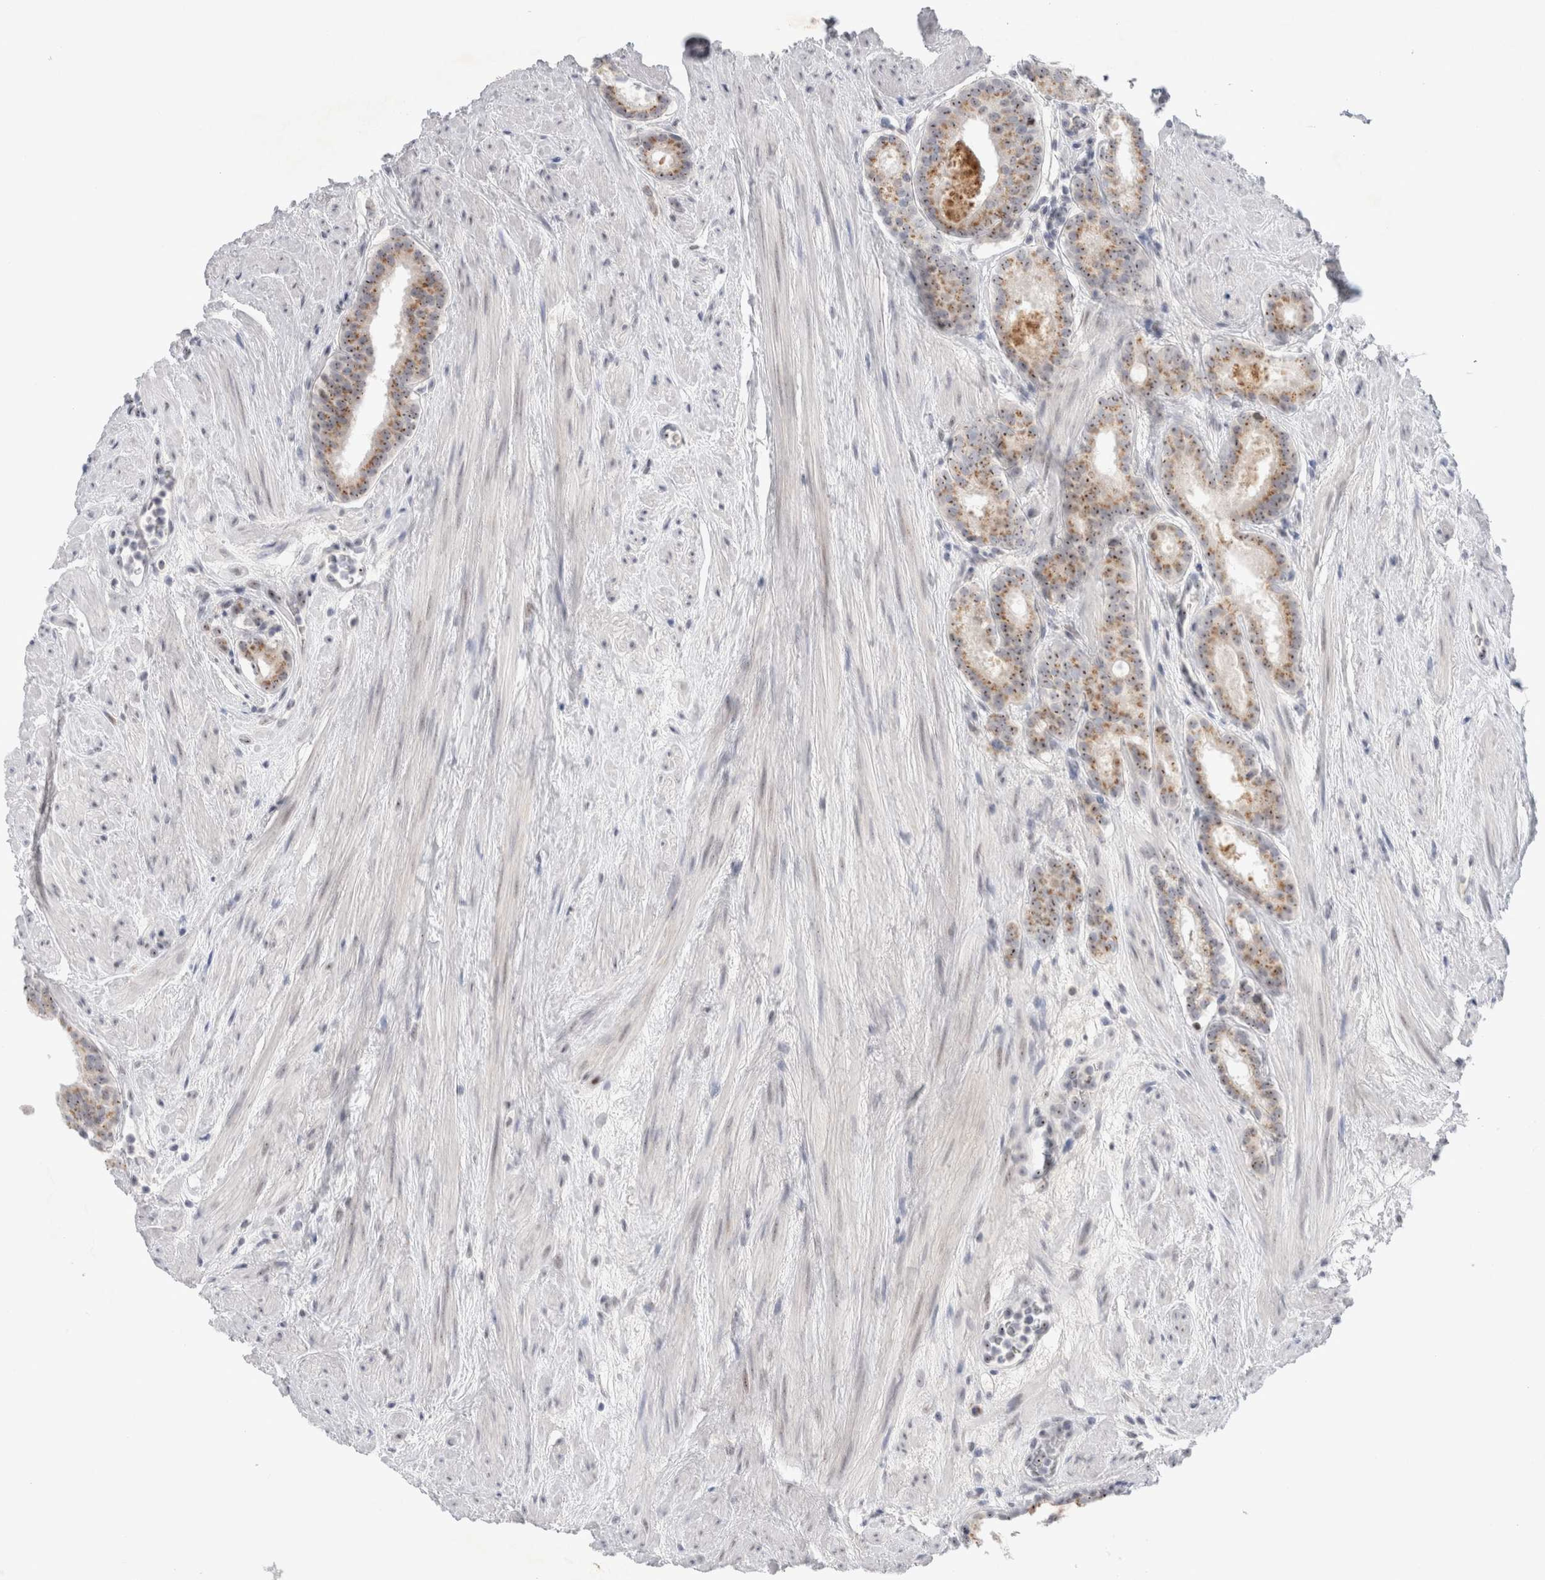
{"staining": {"intensity": "weak", "quantity": ">75%", "location": "cytoplasmic/membranous,nuclear"}, "tissue": "prostate cancer", "cell_type": "Tumor cells", "image_type": "cancer", "snomed": [{"axis": "morphology", "description": "Adenocarcinoma, Low grade"}, {"axis": "topography", "description": "Prostate"}], "caption": "Protein staining of prostate adenocarcinoma (low-grade) tissue shows weak cytoplasmic/membranous and nuclear positivity in about >75% of tumor cells.", "gene": "CERS5", "patient": {"sex": "male", "age": 69}}